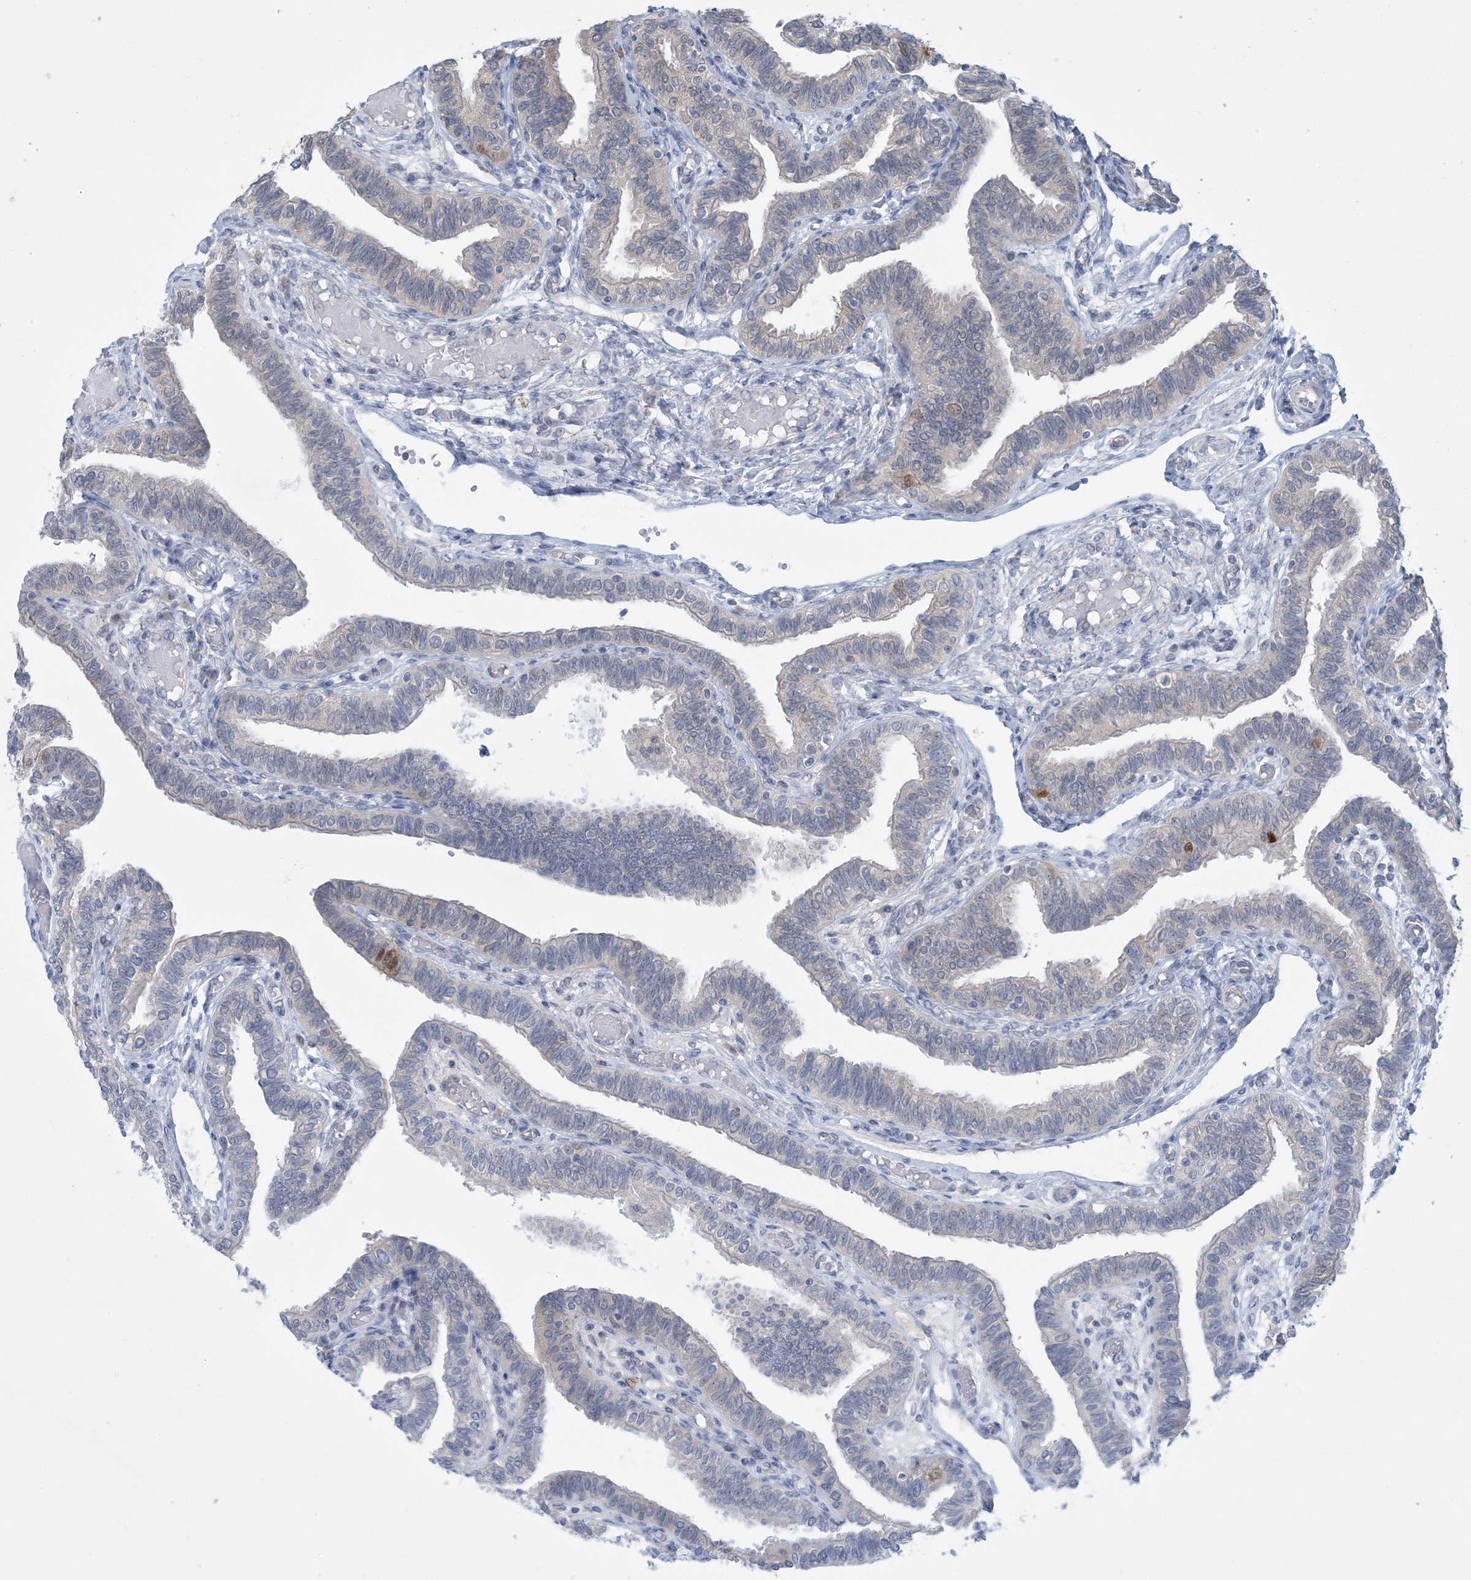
{"staining": {"intensity": "moderate", "quantity": "<25%", "location": "cytoplasmic/membranous,nuclear"}, "tissue": "fallopian tube", "cell_type": "Glandular cells", "image_type": "normal", "snomed": [{"axis": "morphology", "description": "Normal tissue, NOS"}, {"axis": "topography", "description": "Fallopian tube"}], "caption": "A low amount of moderate cytoplasmic/membranous,nuclear positivity is identified in about <25% of glandular cells in normal fallopian tube.", "gene": "HMGCS1", "patient": {"sex": "female", "age": 39}}